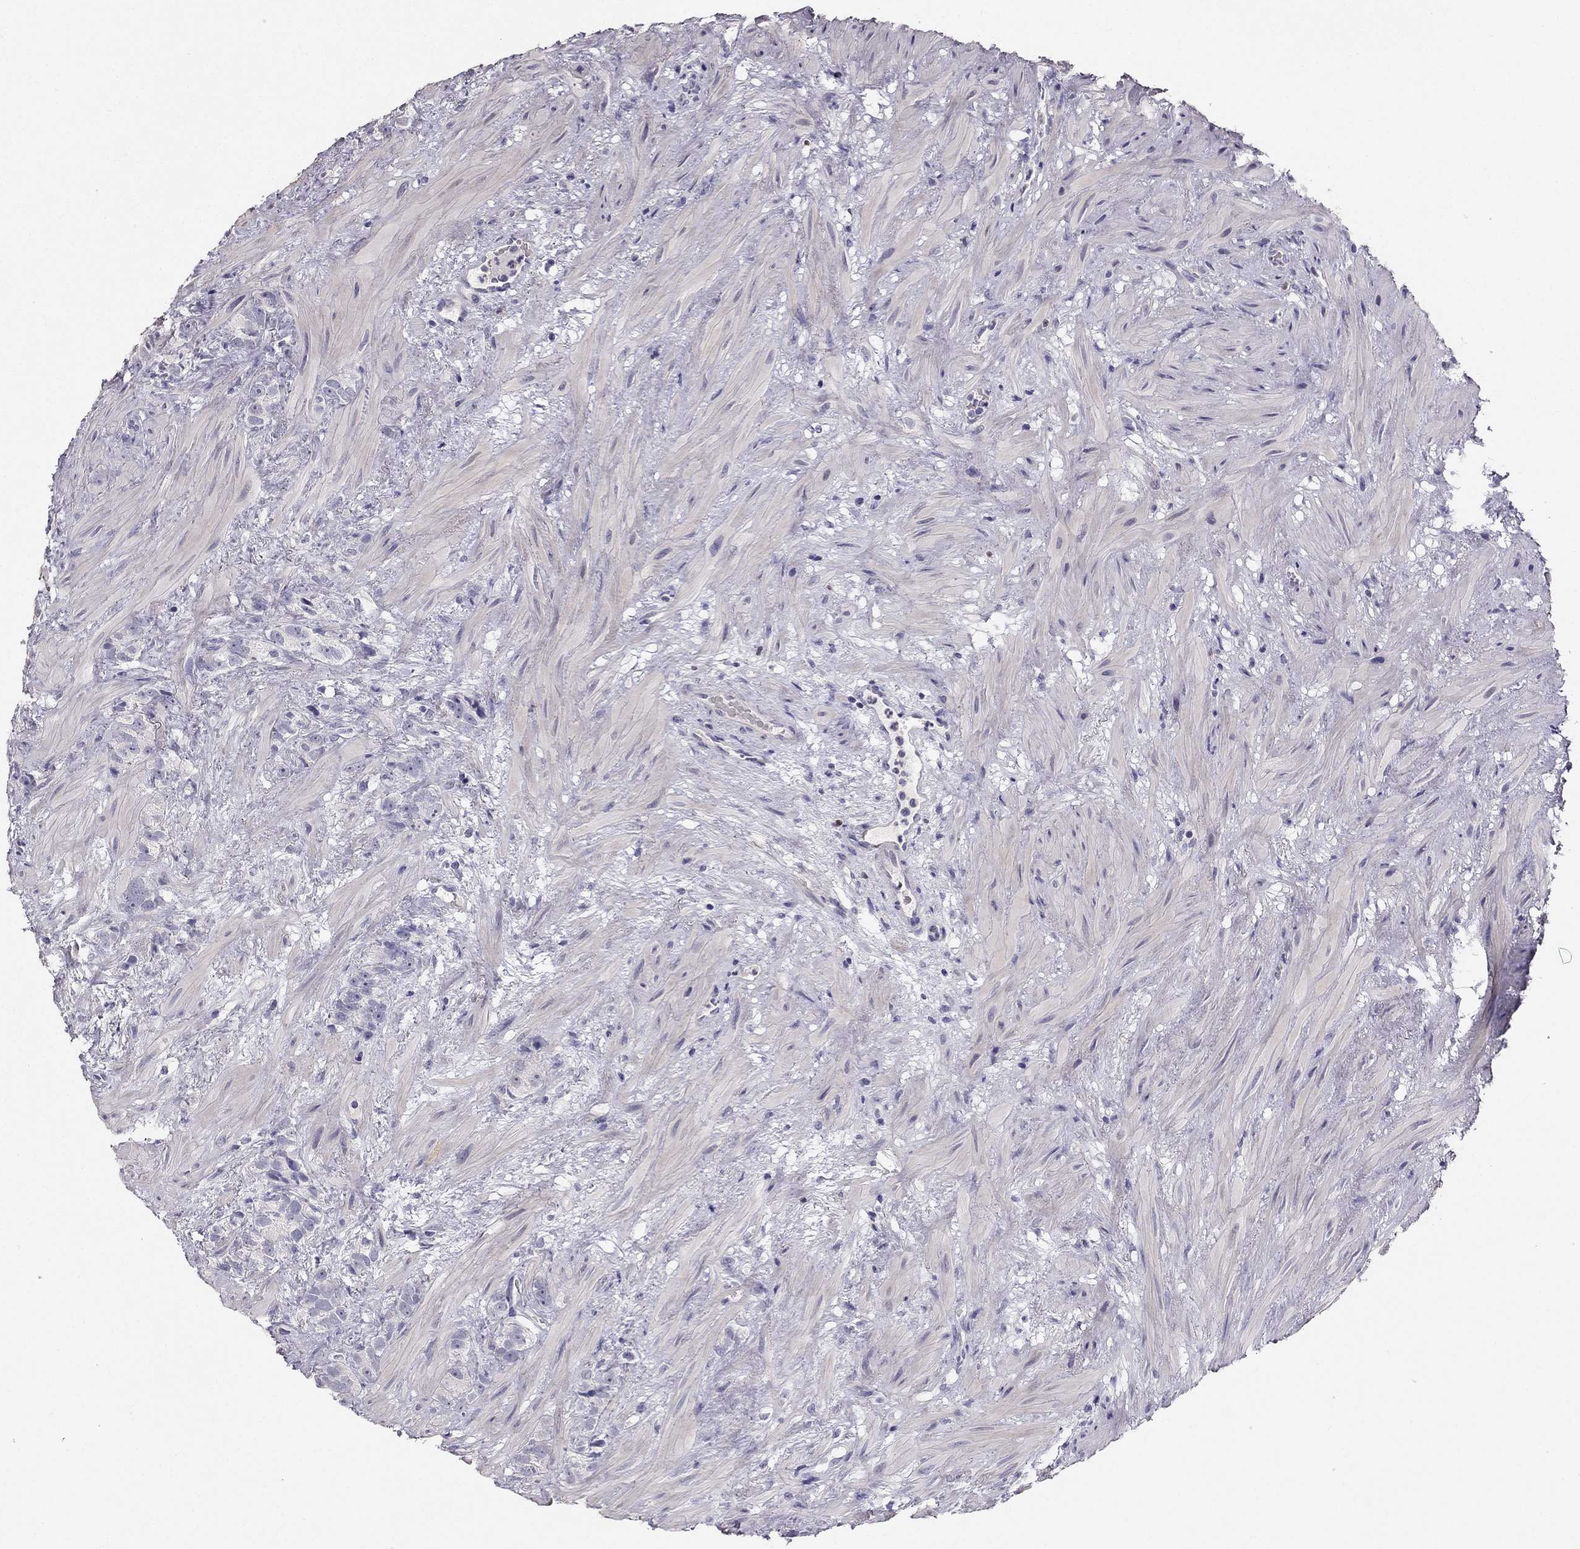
{"staining": {"intensity": "negative", "quantity": "none", "location": "none"}, "tissue": "prostate cancer", "cell_type": "Tumor cells", "image_type": "cancer", "snomed": [{"axis": "morphology", "description": "Adenocarcinoma, High grade"}, {"axis": "topography", "description": "Prostate"}], "caption": "Tumor cells are negative for protein expression in human prostate adenocarcinoma (high-grade).", "gene": "CALB2", "patient": {"sex": "male", "age": 90}}